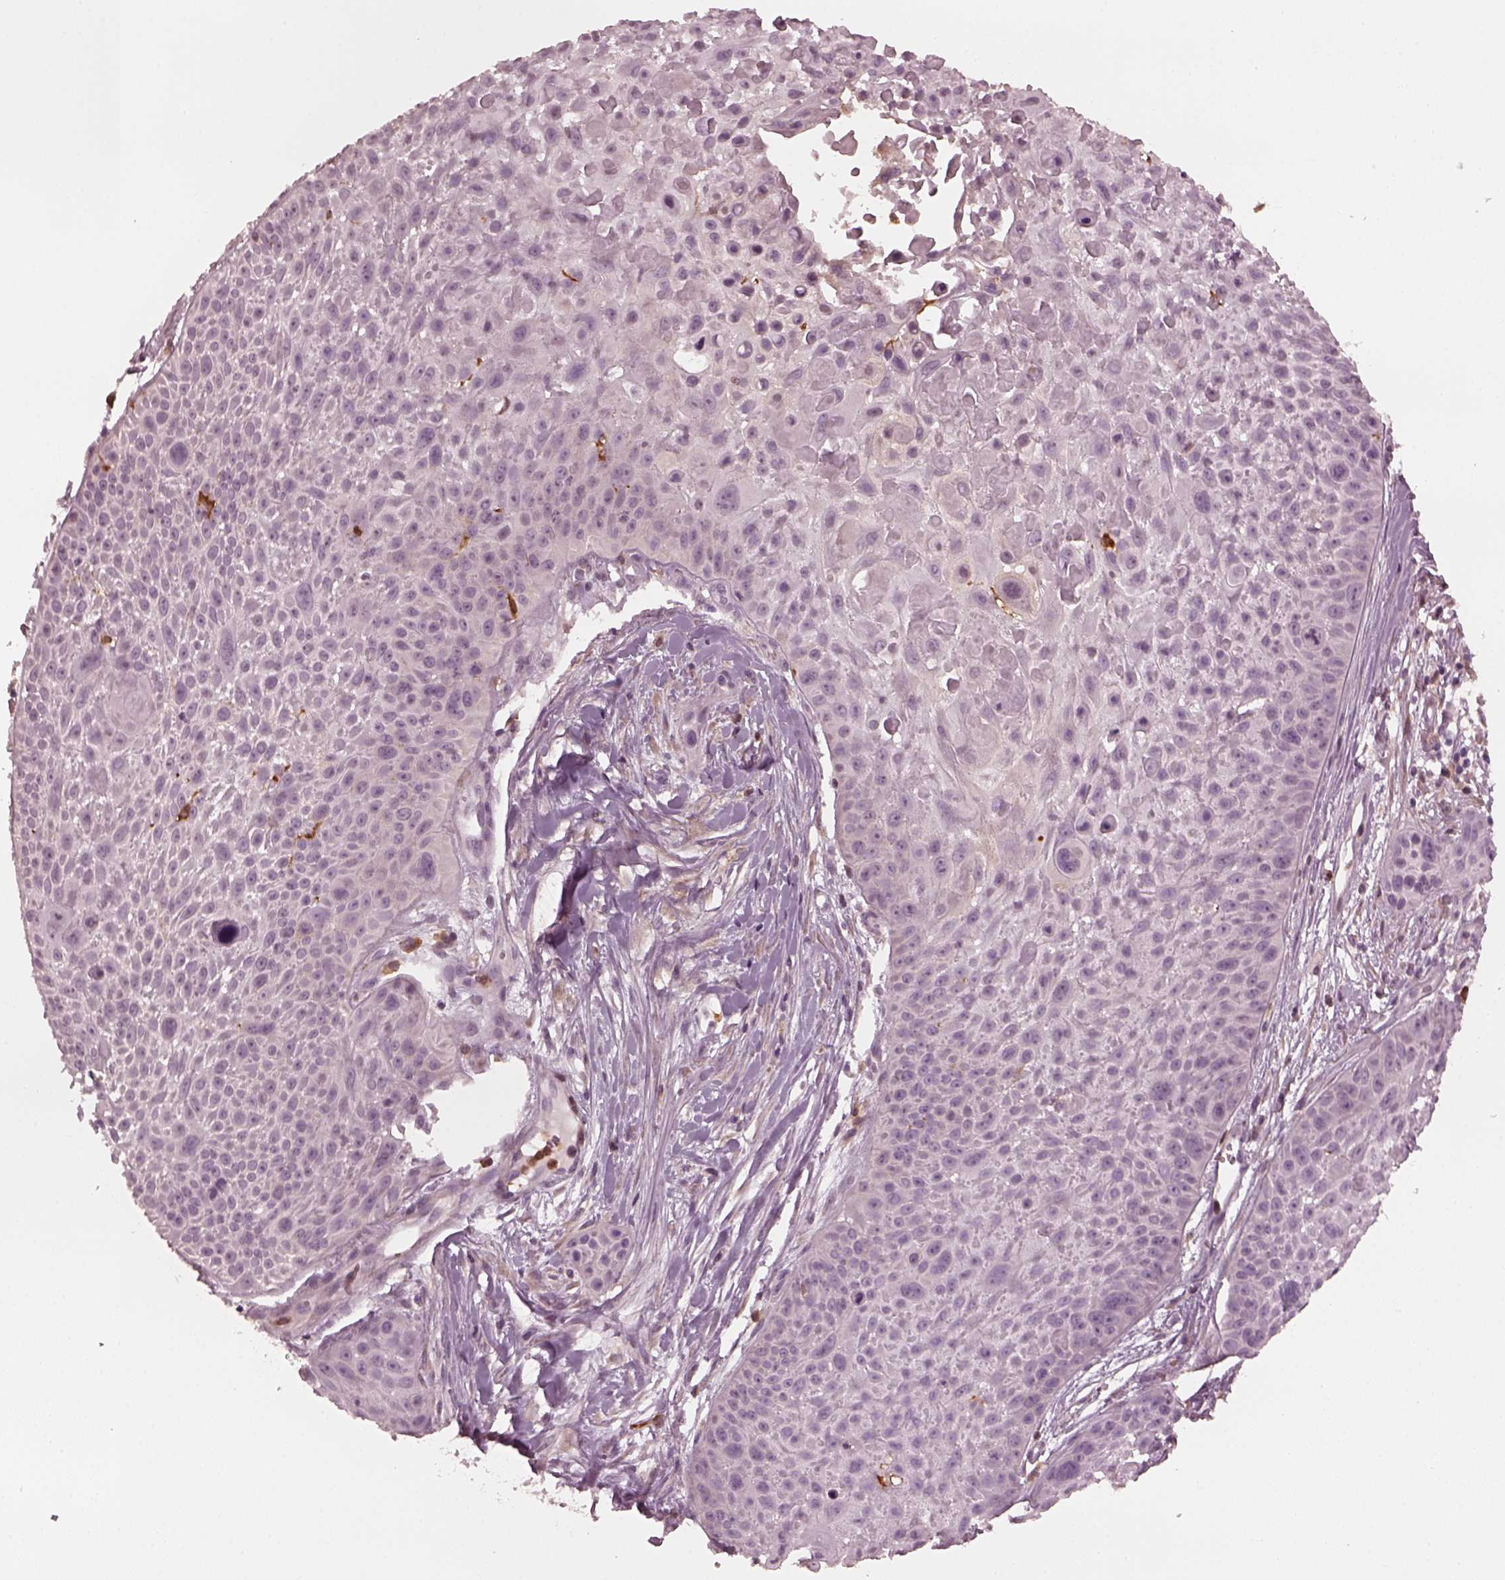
{"staining": {"intensity": "negative", "quantity": "none", "location": "none"}, "tissue": "skin cancer", "cell_type": "Tumor cells", "image_type": "cancer", "snomed": [{"axis": "morphology", "description": "Squamous cell carcinoma, NOS"}, {"axis": "topography", "description": "Skin"}, {"axis": "topography", "description": "Anal"}], "caption": "Tumor cells show no significant protein positivity in skin squamous cell carcinoma. (DAB immunohistochemistry visualized using brightfield microscopy, high magnification).", "gene": "PSTPIP2", "patient": {"sex": "female", "age": 75}}